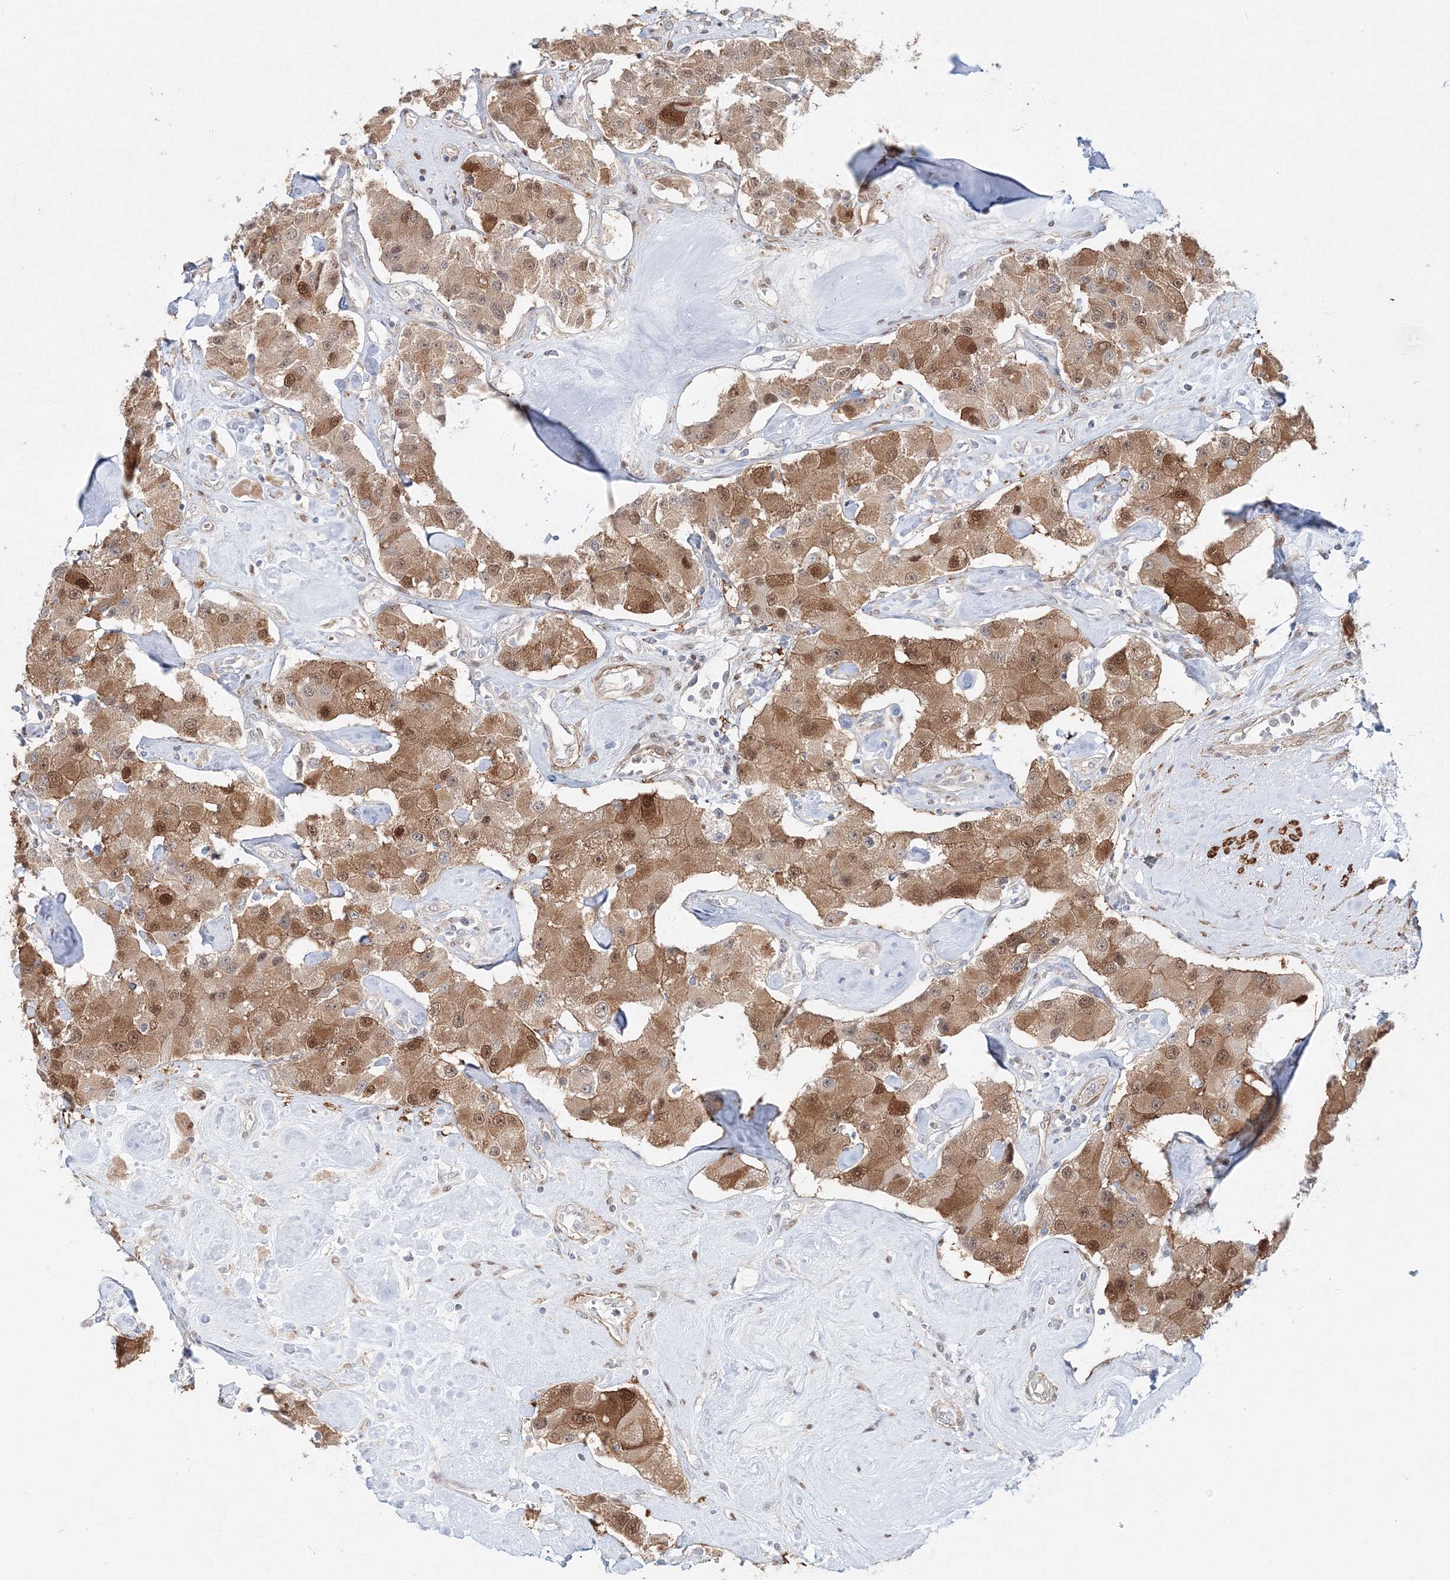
{"staining": {"intensity": "moderate", "quantity": ">75%", "location": "cytoplasmic/membranous,nuclear"}, "tissue": "carcinoid", "cell_type": "Tumor cells", "image_type": "cancer", "snomed": [{"axis": "morphology", "description": "Carcinoid, malignant, NOS"}, {"axis": "topography", "description": "Pancreas"}], "caption": "The photomicrograph reveals staining of carcinoid, revealing moderate cytoplasmic/membranous and nuclear protein staining (brown color) within tumor cells. The protein of interest is stained brown, and the nuclei are stained in blue (DAB IHC with brightfield microscopy, high magnification).", "gene": "ARHGAP21", "patient": {"sex": "male", "age": 41}}